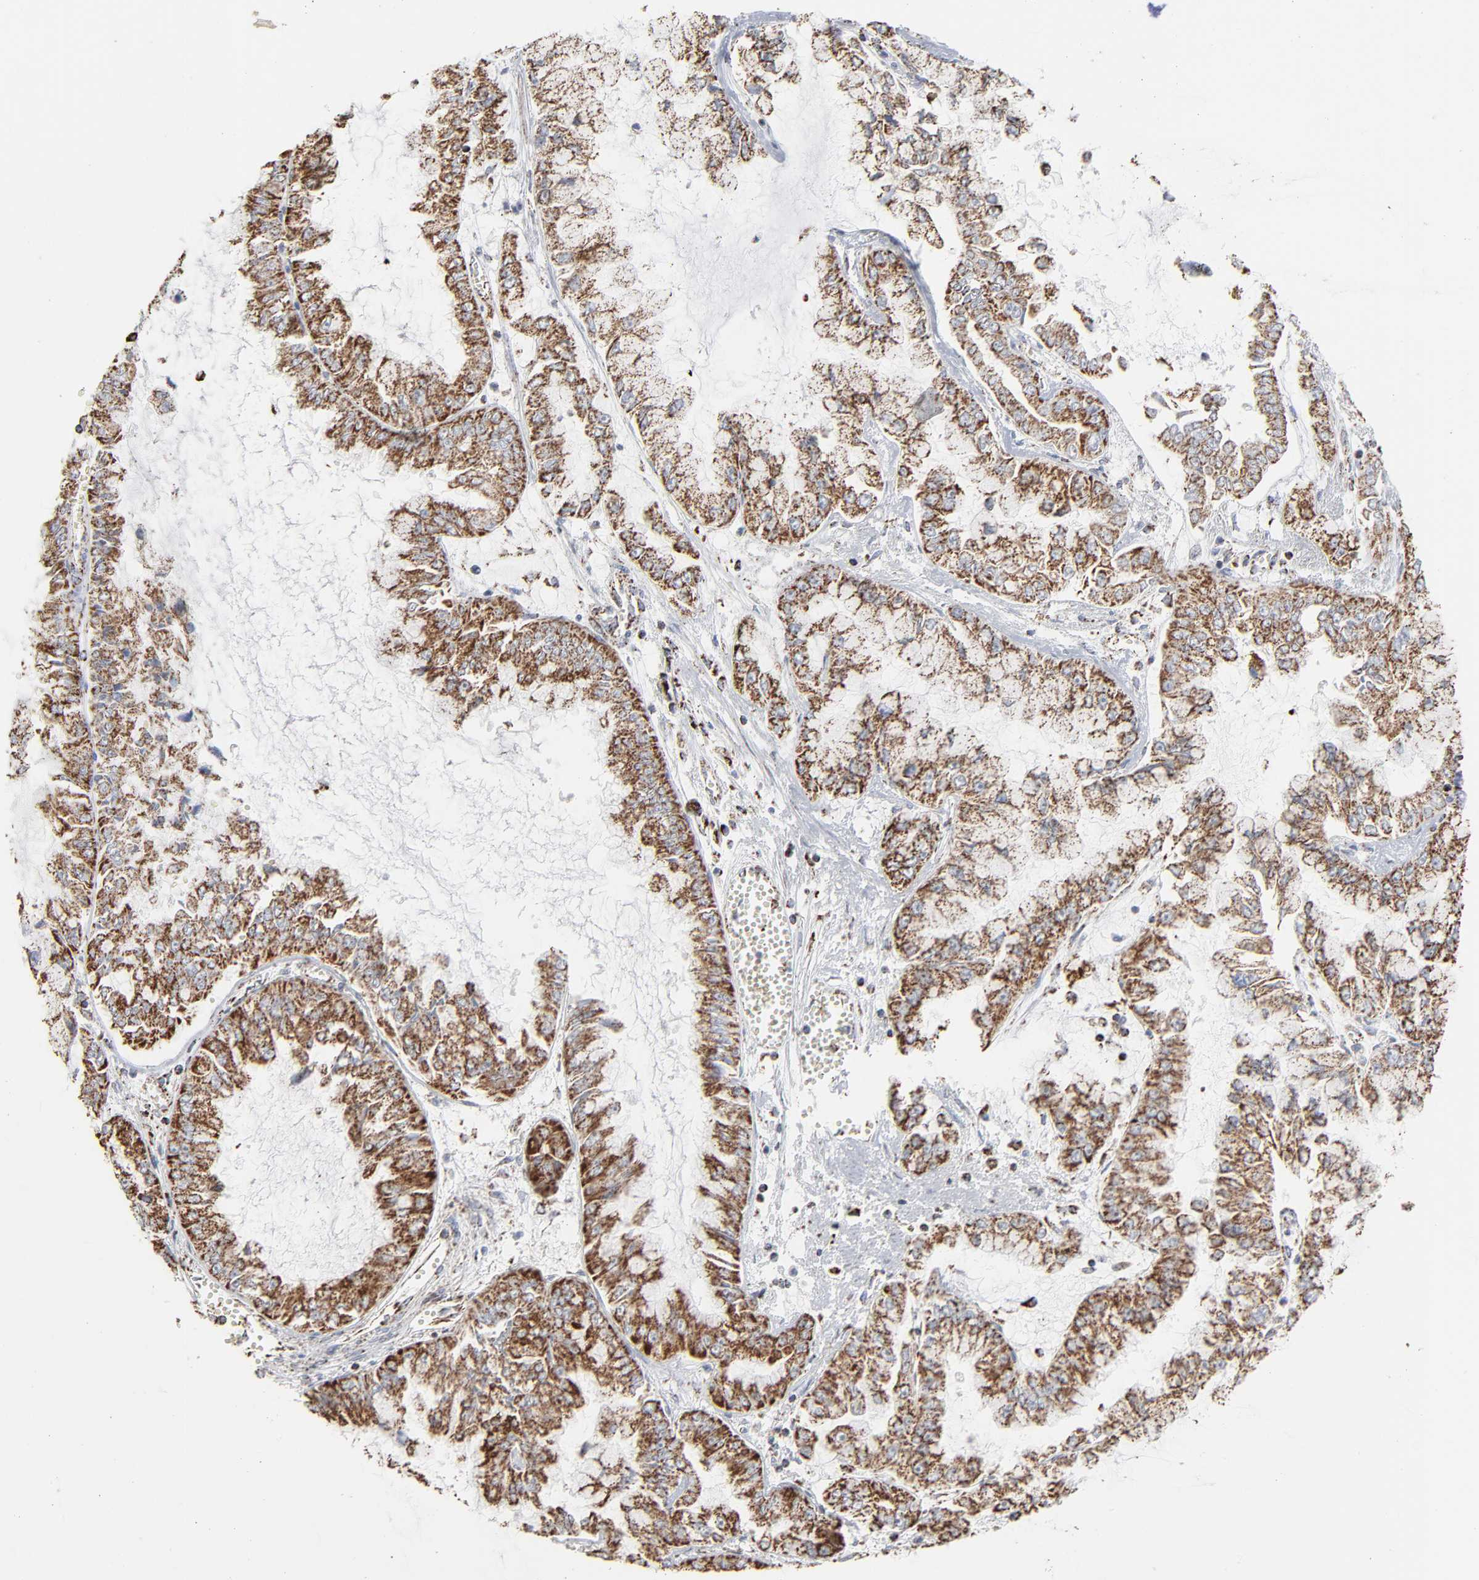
{"staining": {"intensity": "strong", "quantity": ">75%", "location": "cytoplasmic/membranous"}, "tissue": "liver cancer", "cell_type": "Tumor cells", "image_type": "cancer", "snomed": [{"axis": "morphology", "description": "Cholangiocarcinoma"}, {"axis": "topography", "description": "Liver"}], "caption": "Immunohistochemical staining of human liver cancer exhibits high levels of strong cytoplasmic/membranous protein positivity in approximately >75% of tumor cells.", "gene": "UQCRC1", "patient": {"sex": "female", "age": 79}}